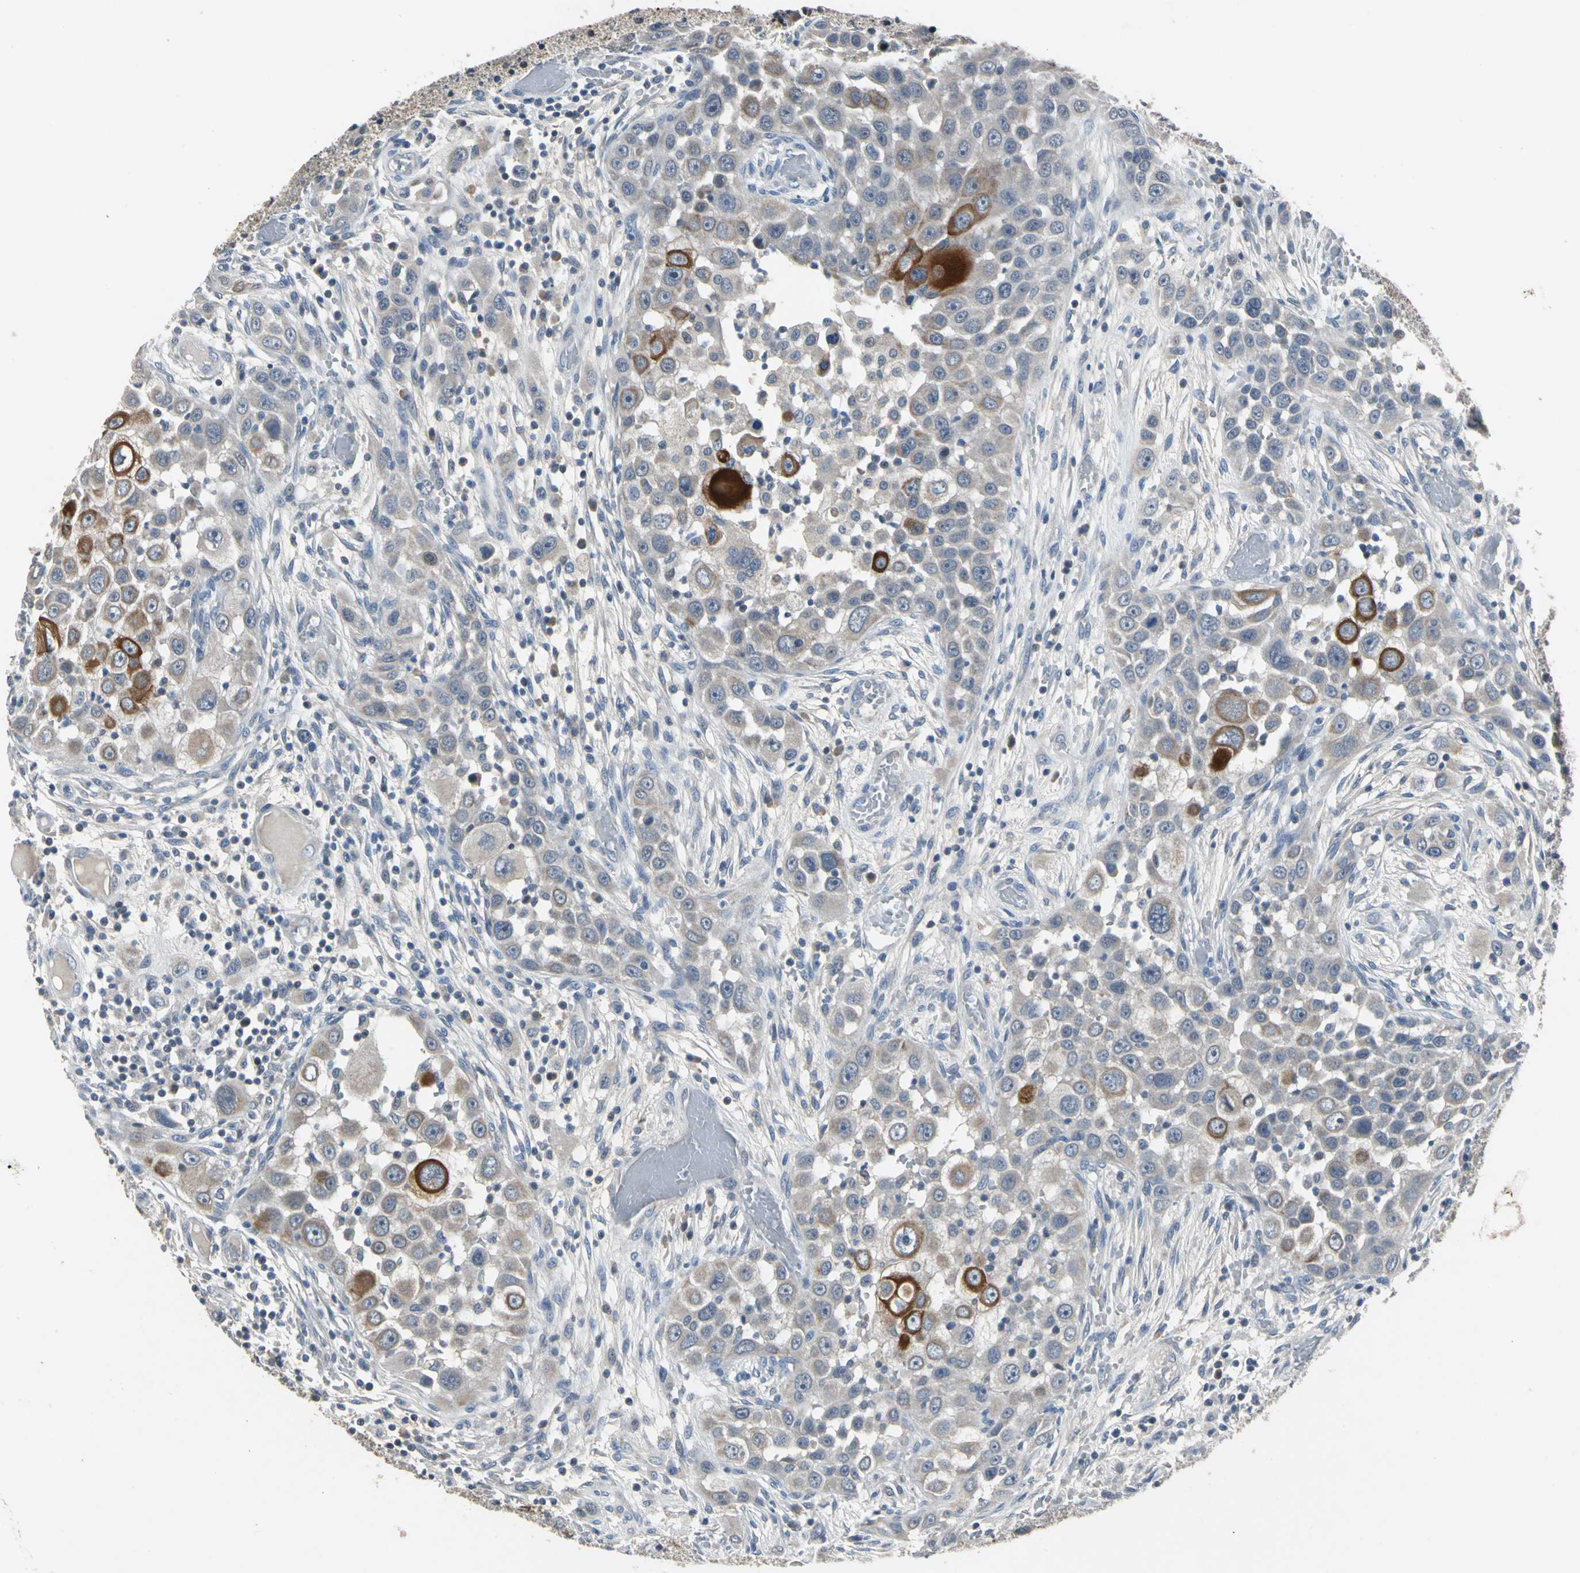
{"staining": {"intensity": "strong", "quantity": "<25%", "location": "cytoplasmic/membranous"}, "tissue": "head and neck cancer", "cell_type": "Tumor cells", "image_type": "cancer", "snomed": [{"axis": "morphology", "description": "Carcinoma, NOS"}, {"axis": "topography", "description": "Head-Neck"}], "caption": "Immunohistochemistry (IHC) of human head and neck cancer (carcinoma) exhibits medium levels of strong cytoplasmic/membranous positivity in approximately <25% of tumor cells. (IHC, brightfield microscopy, high magnification).", "gene": "JADE3", "patient": {"sex": "male", "age": 87}}